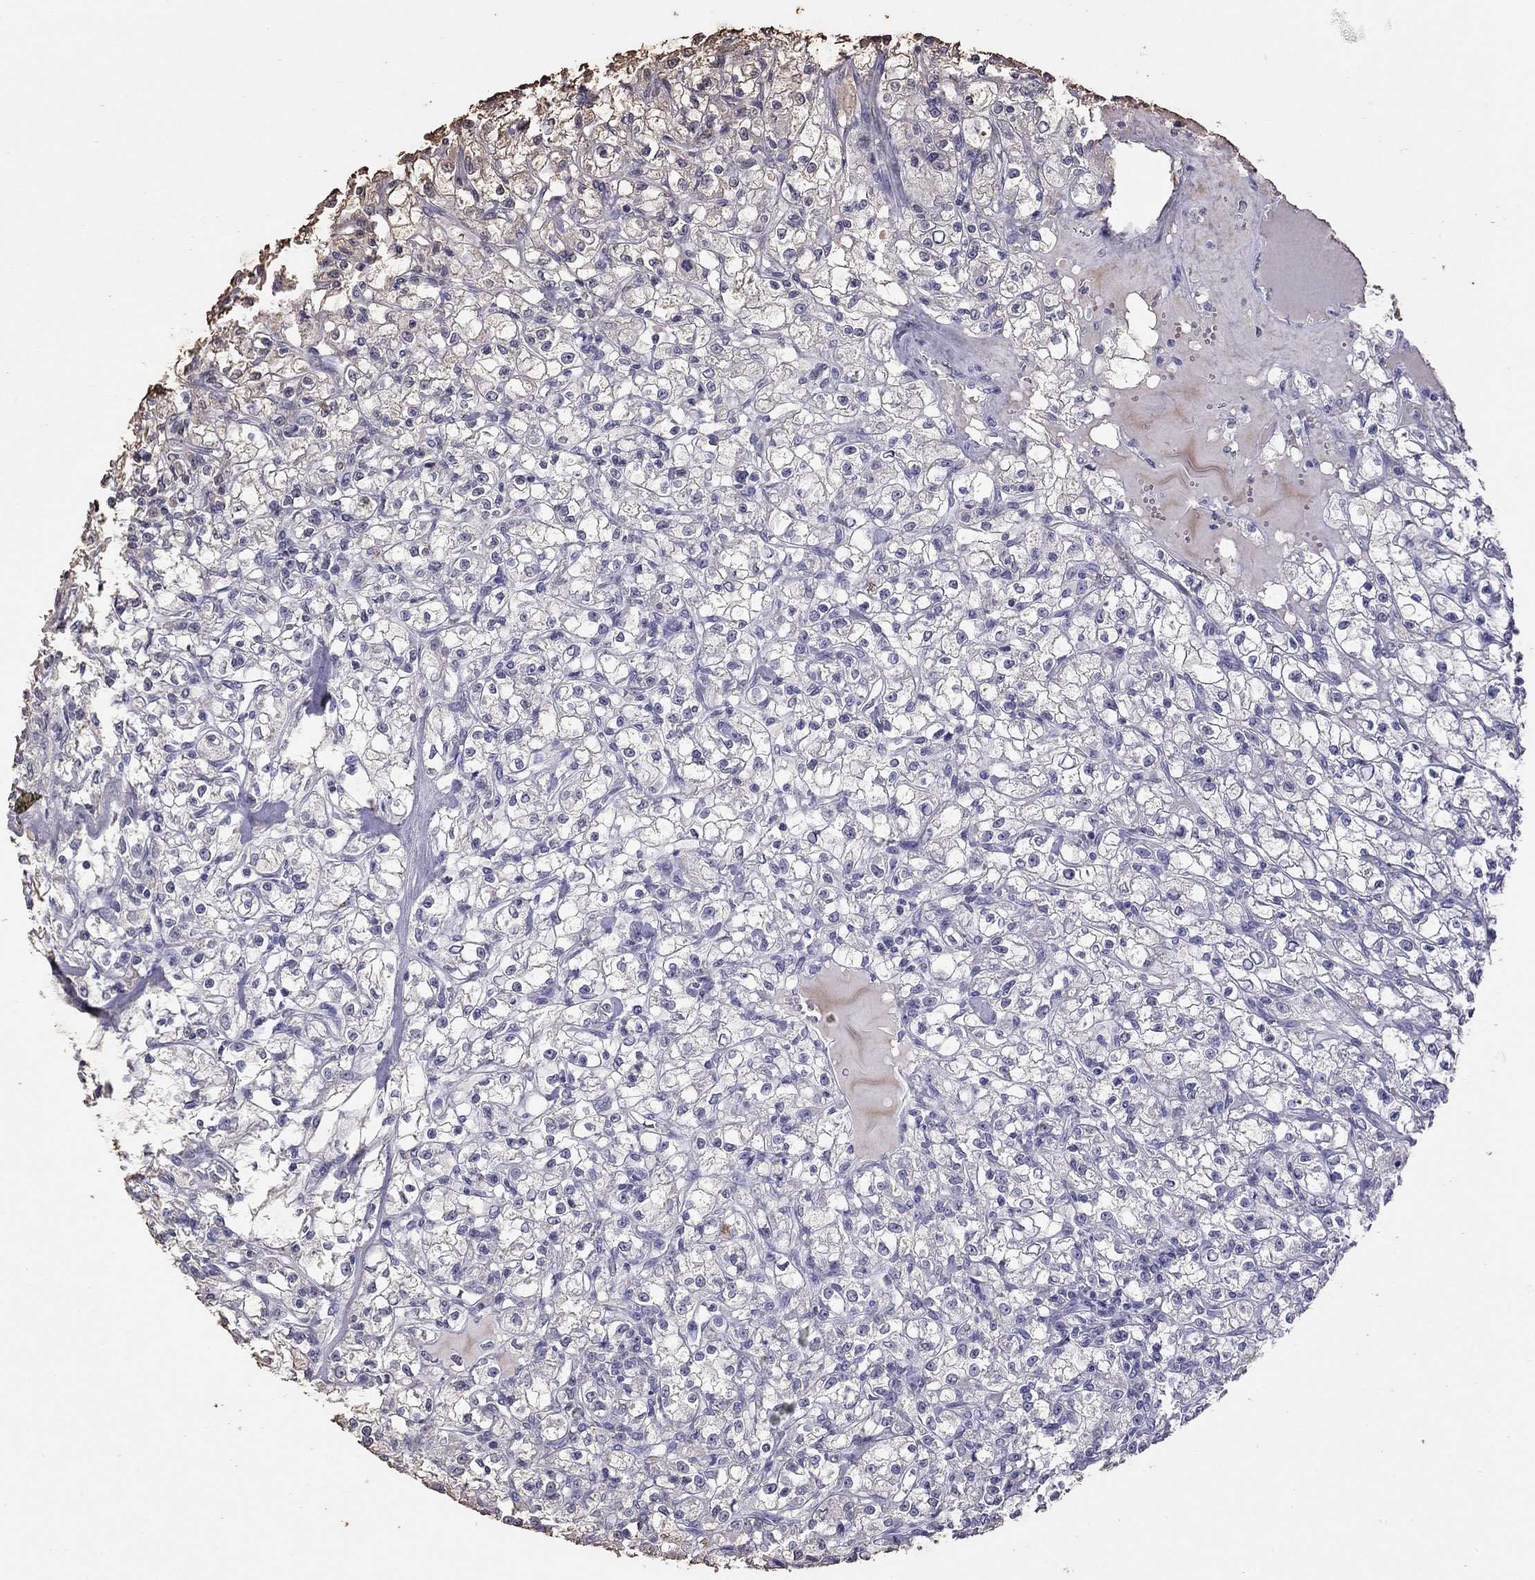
{"staining": {"intensity": "negative", "quantity": "none", "location": "none"}, "tissue": "renal cancer", "cell_type": "Tumor cells", "image_type": "cancer", "snomed": [{"axis": "morphology", "description": "Adenocarcinoma, NOS"}, {"axis": "topography", "description": "Kidney"}], "caption": "Immunohistochemistry (IHC) of human renal cancer (adenocarcinoma) reveals no staining in tumor cells.", "gene": "SUN3", "patient": {"sex": "female", "age": 59}}